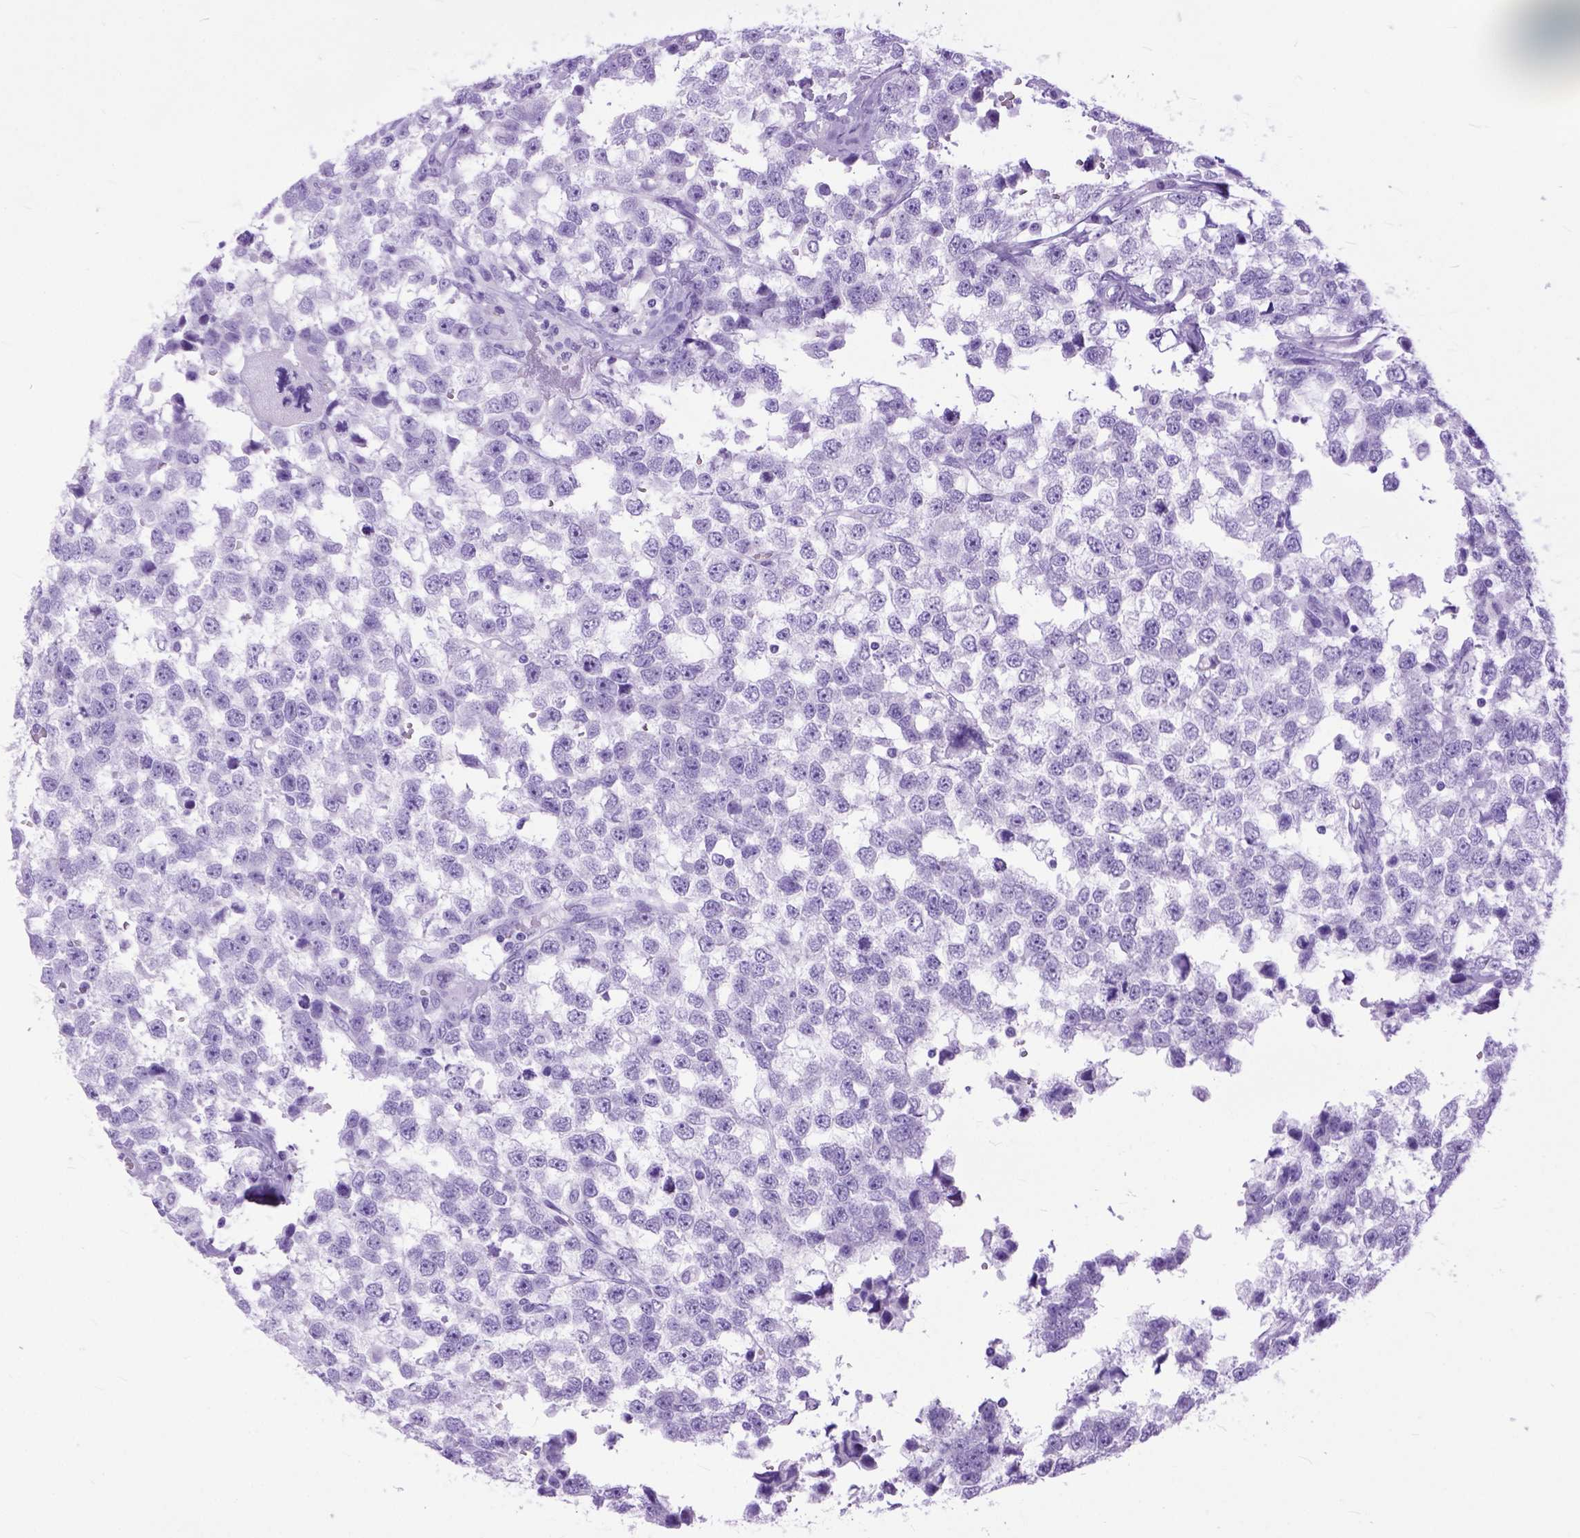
{"staining": {"intensity": "negative", "quantity": "none", "location": "none"}, "tissue": "testis cancer", "cell_type": "Tumor cells", "image_type": "cancer", "snomed": [{"axis": "morphology", "description": "Seminoma, NOS"}, {"axis": "topography", "description": "Testis"}], "caption": "Tumor cells are negative for brown protein staining in testis cancer.", "gene": "GNGT1", "patient": {"sex": "male", "age": 34}}